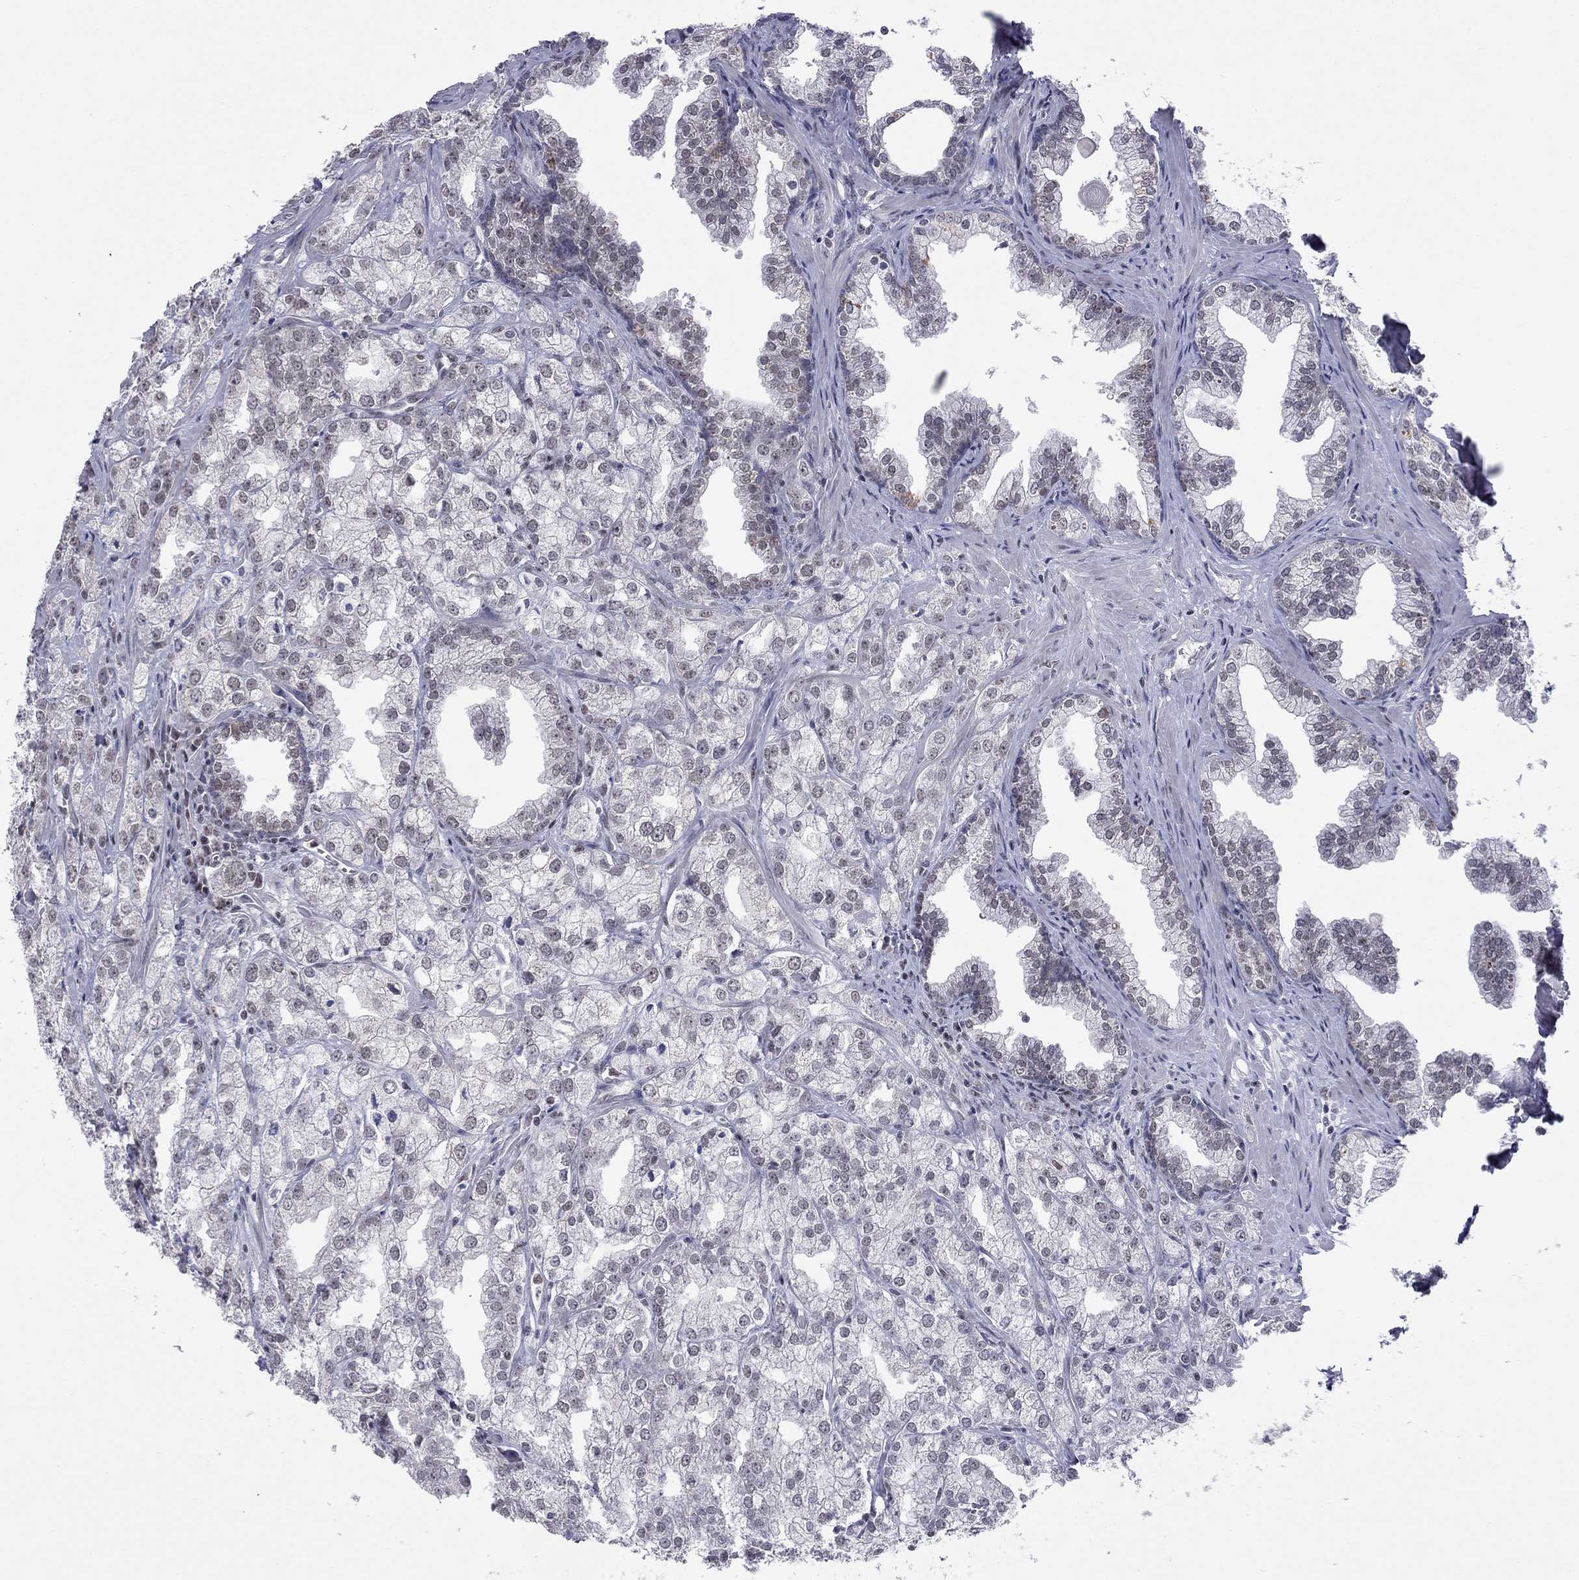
{"staining": {"intensity": "weak", "quantity": "<25%", "location": "nuclear"}, "tissue": "prostate cancer", "cell_type": "Tumor cells", "image_type": "cancer", "snomed": [{"axis": "morphology", "description": "Adenocarcinoma, NOS"}, {"axis": "topography", "description": "Prostate"}], "caption": "Immunohistochemistry (IHC) image of neoplastic tissue: prostate cancer (adenocarcinoma) stained with DAB (3,3'-diaminobenzidine) demonstrates no significant protein positivity in tumor cells.", "gene": "TAF9", "patient": {"sex": "male", "age": 70}}